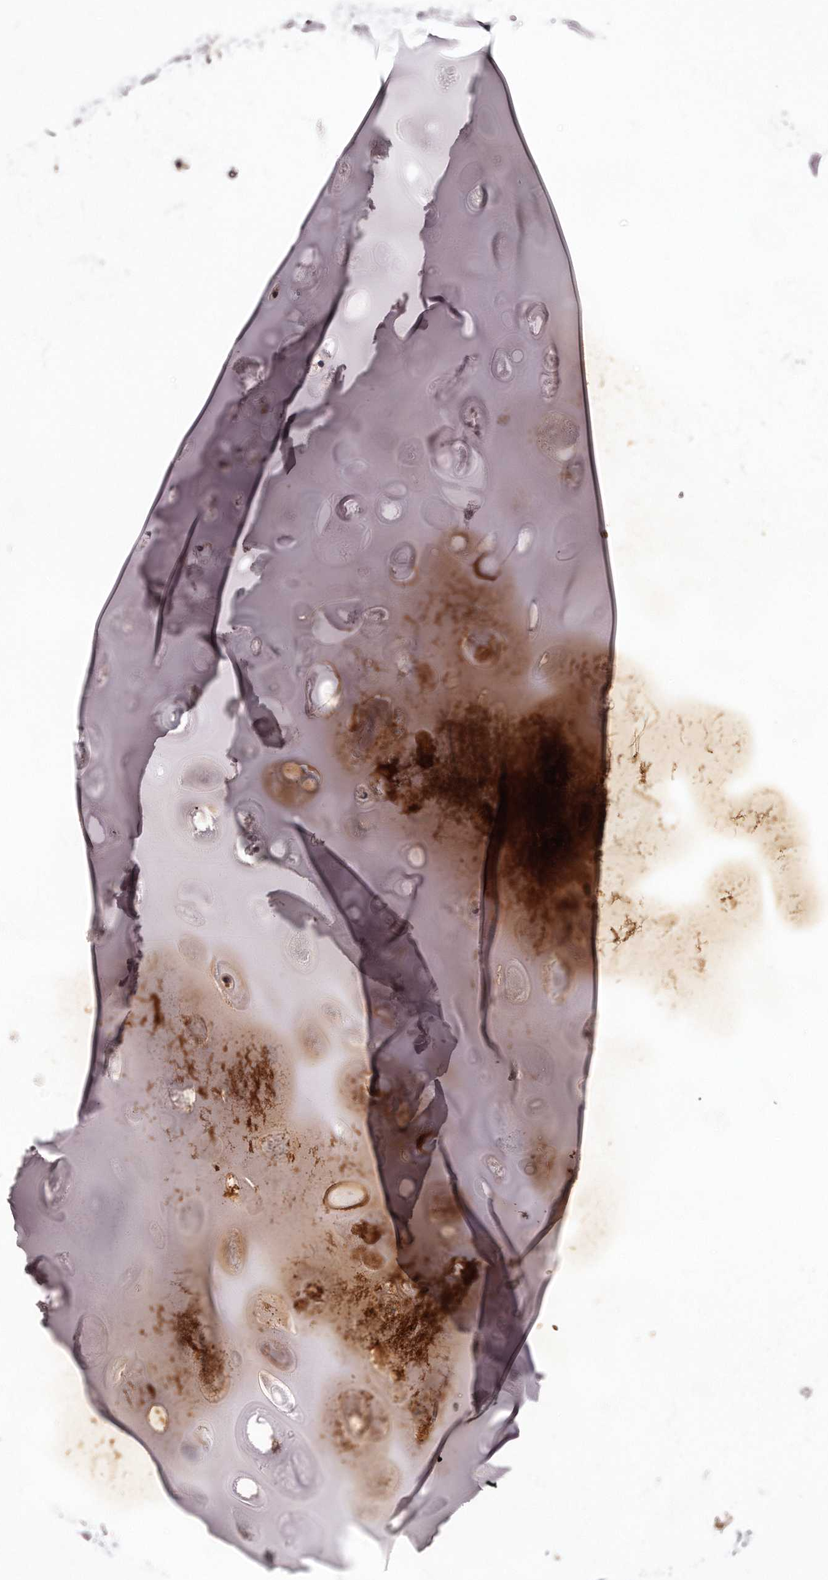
{"staining": {"intensity": "negative", "quantity": "none", "location": "none"}, "tissue": "adipose tissue", "cell_type": "Adipocytes", "image_type": "normal", "snomed": [{"axis": "morphology", "description": "Normal tissue, NOS"}, {"axis": "topography", "description": "Cartilage tissue"}], "caption": "The histopathology image demonstrates no staining of adipocytes in unremarkable adipose tissue.", "gene": "RTKN", "patient": {"sex": "female", "age": 63}}